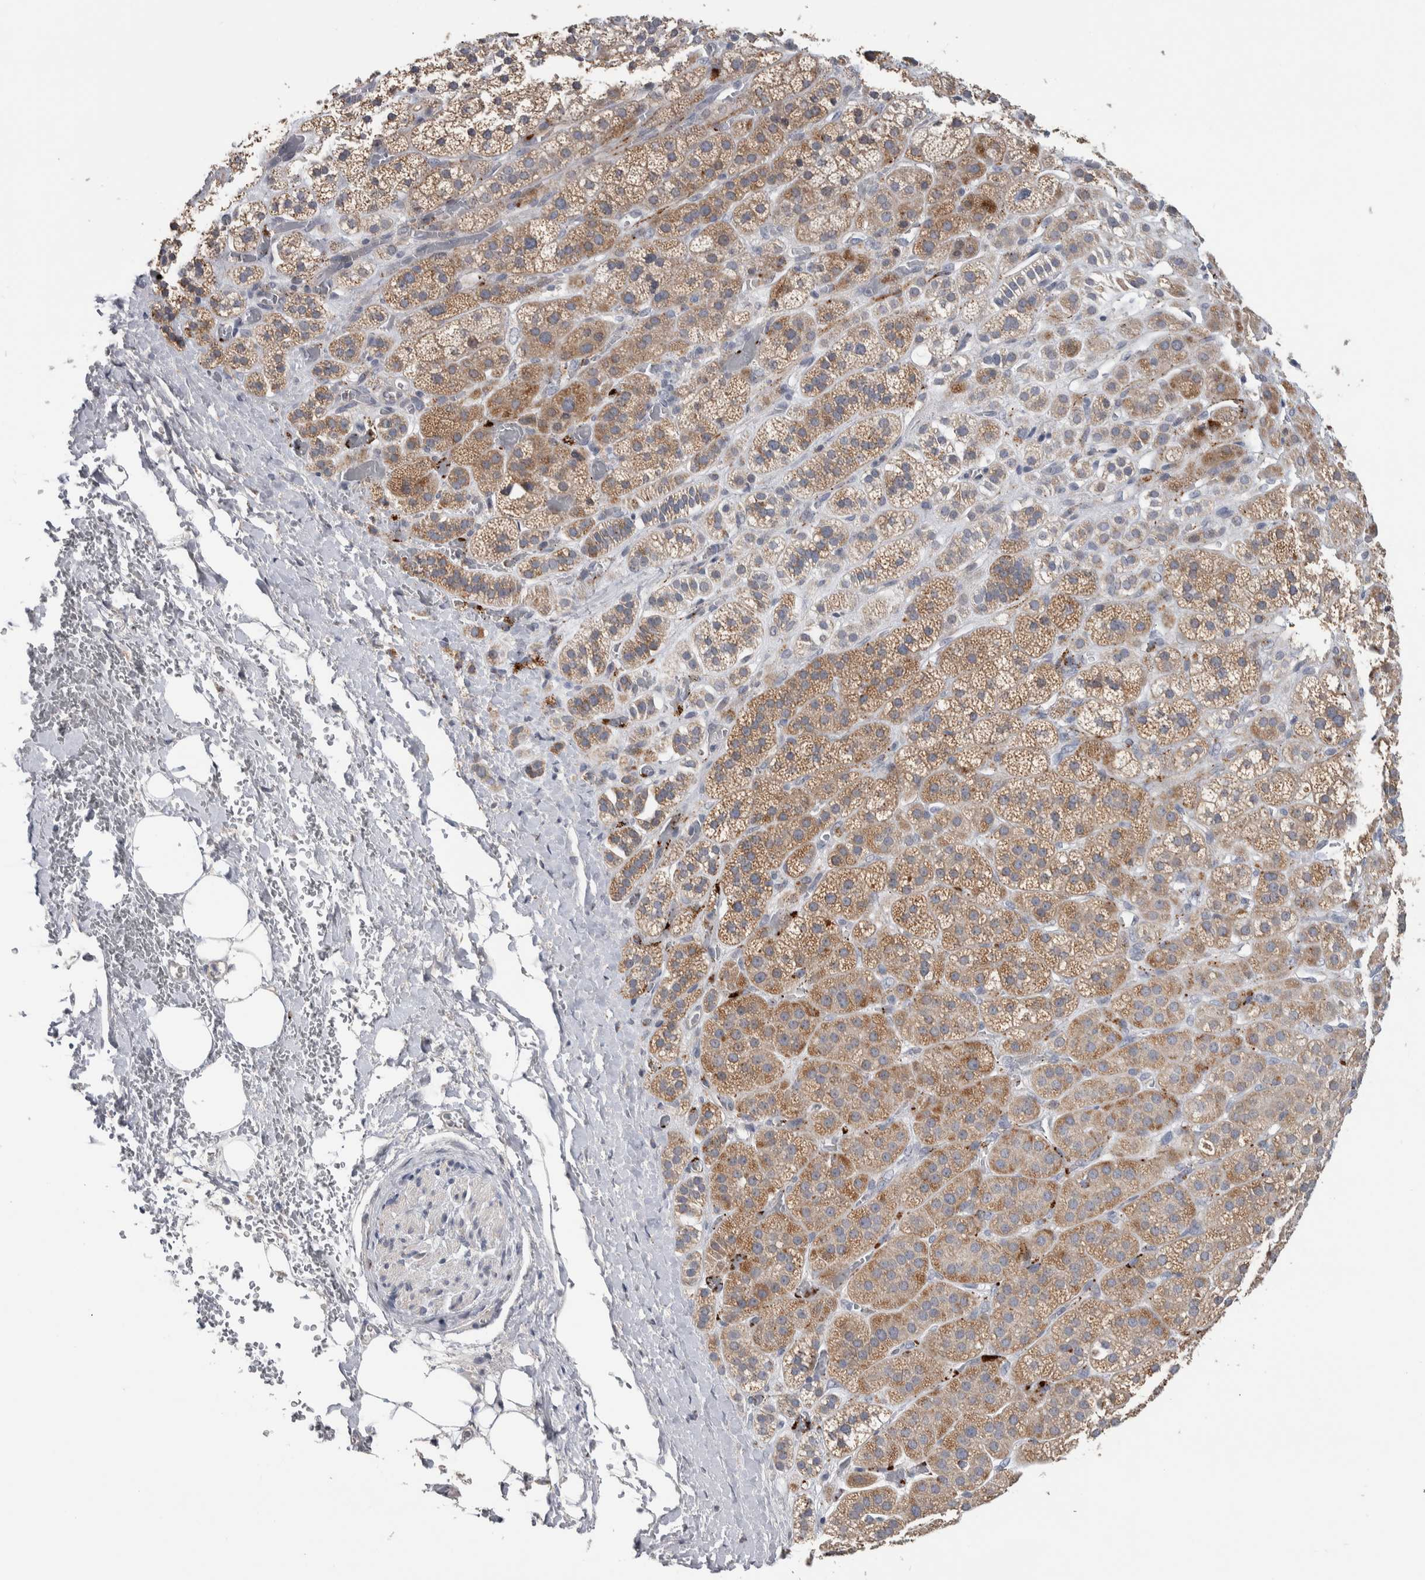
{"staining": {"intensity": "strong", "quantity": ">75%", "location": "cytoplasmic/membranous"}, "tissue": "adrenal gland", "cell_type": "Glandular cells", "image_type": "normal", "snomed": [{"axis": "morphology", "description": "Normal tissue, NOS"}, {"axis": "topography", "description": "Adrenal gland"}], "caption": "This micrograph shows IHC staining of unremarkable human adrenal gland, with high strong cytoplasmic/membranous staining in approximately >75% of glandular cells.", "gene": "FAM83G", "patient": {"sex": "male", "age": 56}}